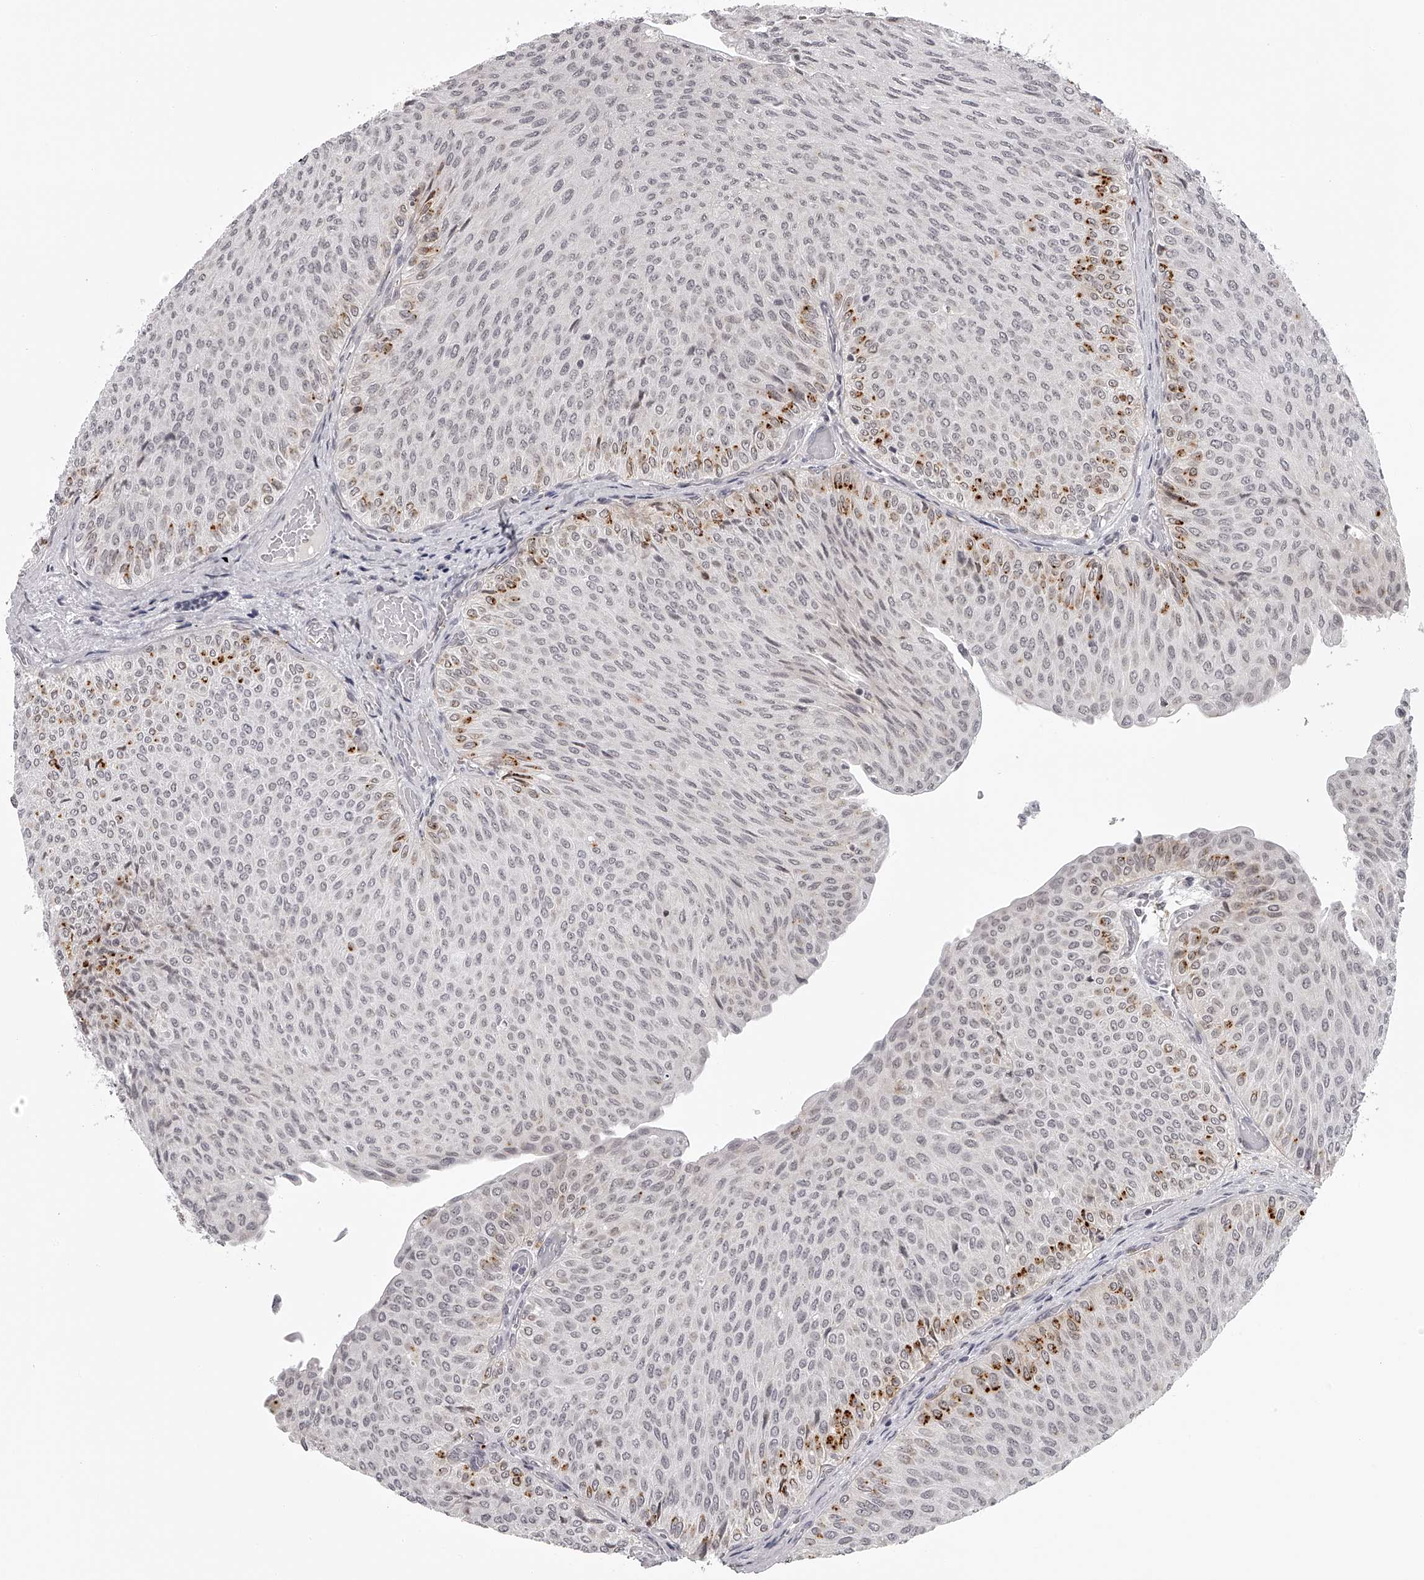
{"staining": {"intensity": "moderate", "quantity": "<25%", "location": "cytoplasmic/membranous"}, "tissue": "urothelial cancer", "cell_type": "Tumor cells", "image_type": "cancer", "snomed": [{"axis": "morphology", "description": "Urothelial carcinoma, Low grade"}, {"axis": "topography", "description": "Urinary bladder"}], "caption": "Urothelial carcinoma (low-grade) stained for a protein shows moderate cytoplasmic/membranous positivity in tumor cells.", "gene": "RNF220", "patient": {"sex": "male", "age": 78}}